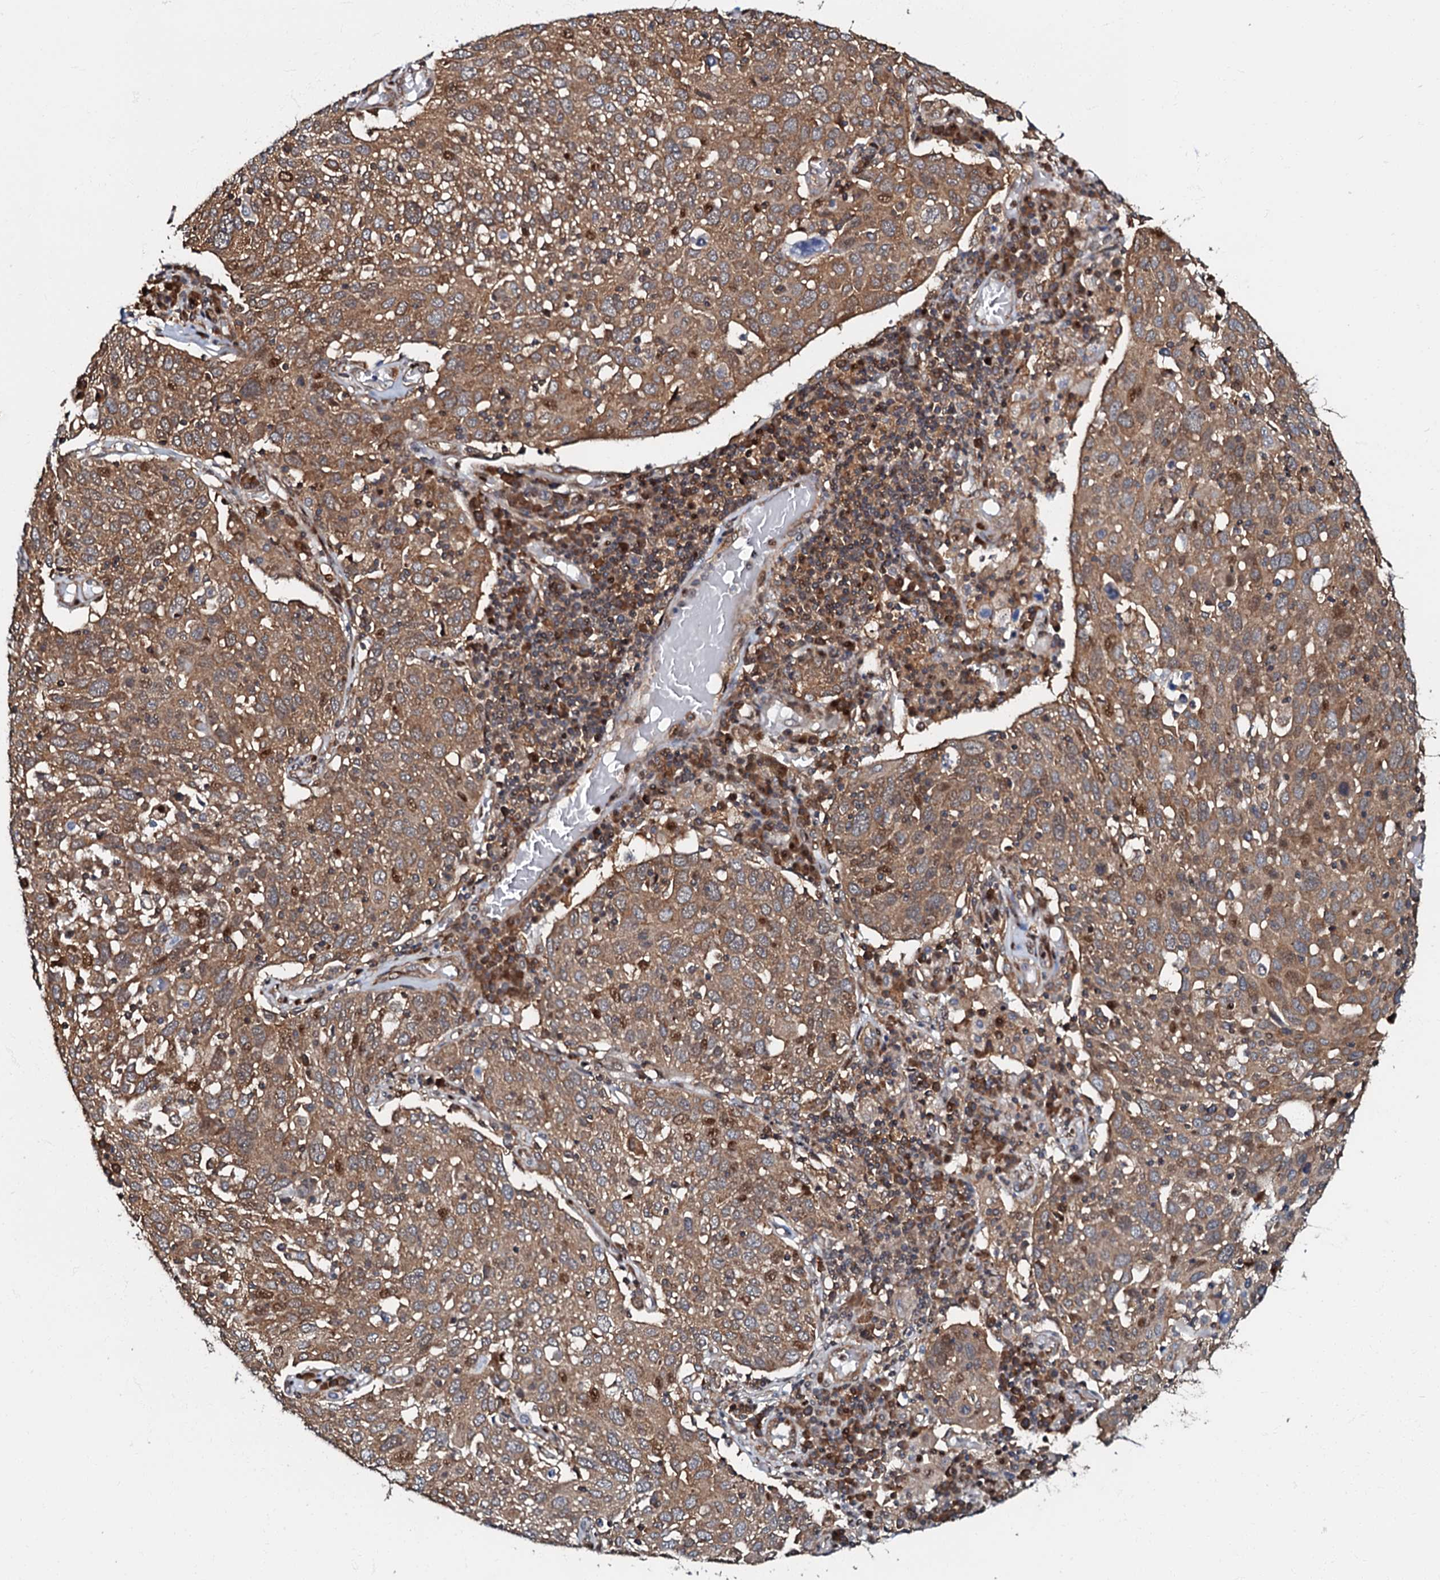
{"staining": {"intensity": "moderate", "quantity": ">75%", "location": "cytoplasmic/membranous"}, "tissue": "lung cancer", "cell_type": "Tumor cells", "image_type": "cancer", "snomed": [{"axis": "morphology", "description": "Squamous cell carcinoma, NOS"}, {"axis": "topography", "description": "Lung"}], "caption": "IHC (DAB (3,3'-diaminobenzidine)) staining of lung cancer reveals moderate cytoplasmic/membranous protein staining in about >75% of tumor cells. (Brightfield microscopy of DAB IHC at high magnification).", "gene": "OSBP", "patient": {"sex": "male", "age": 65}}